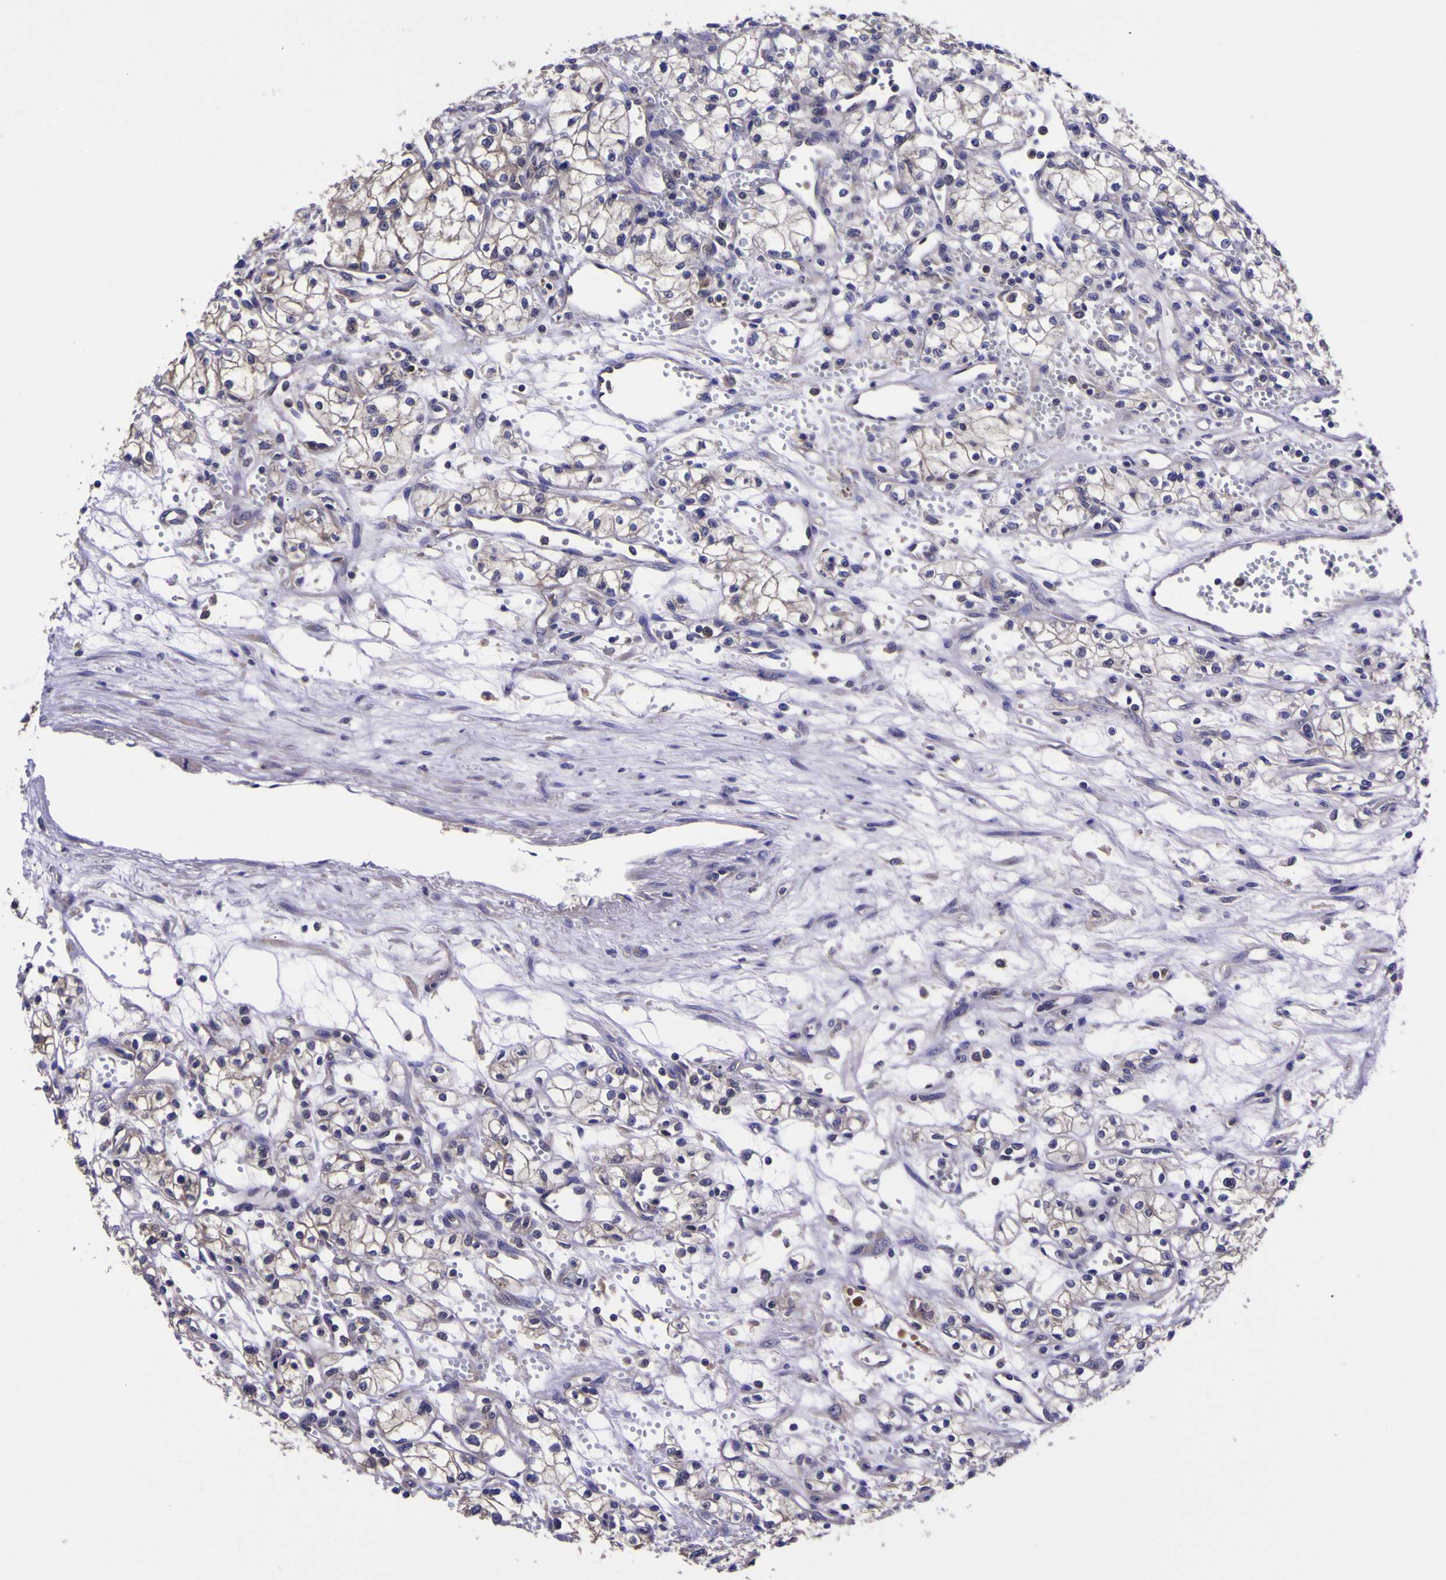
{"staining": {"intensity": "negative", "quantity": "none", "location": "none"}, "tissue": "renal cancer", "cell_type": "Tumor cells", "image_type": "cancer", "snomed": [{"axis": "morphology", "description": "Normal tissue, NOS"}, {"axis": "morphology", "description": "Adenocarcinoma, NOS"}, {"axis": "topography", "description": "Kidney"}], "caption": "Image shows no protein staining in tumor cells of renal cancer (adenocarcinoma) tissue.", "gene": "MAPK14", "patient": {"sex": "male", "age": 59}}